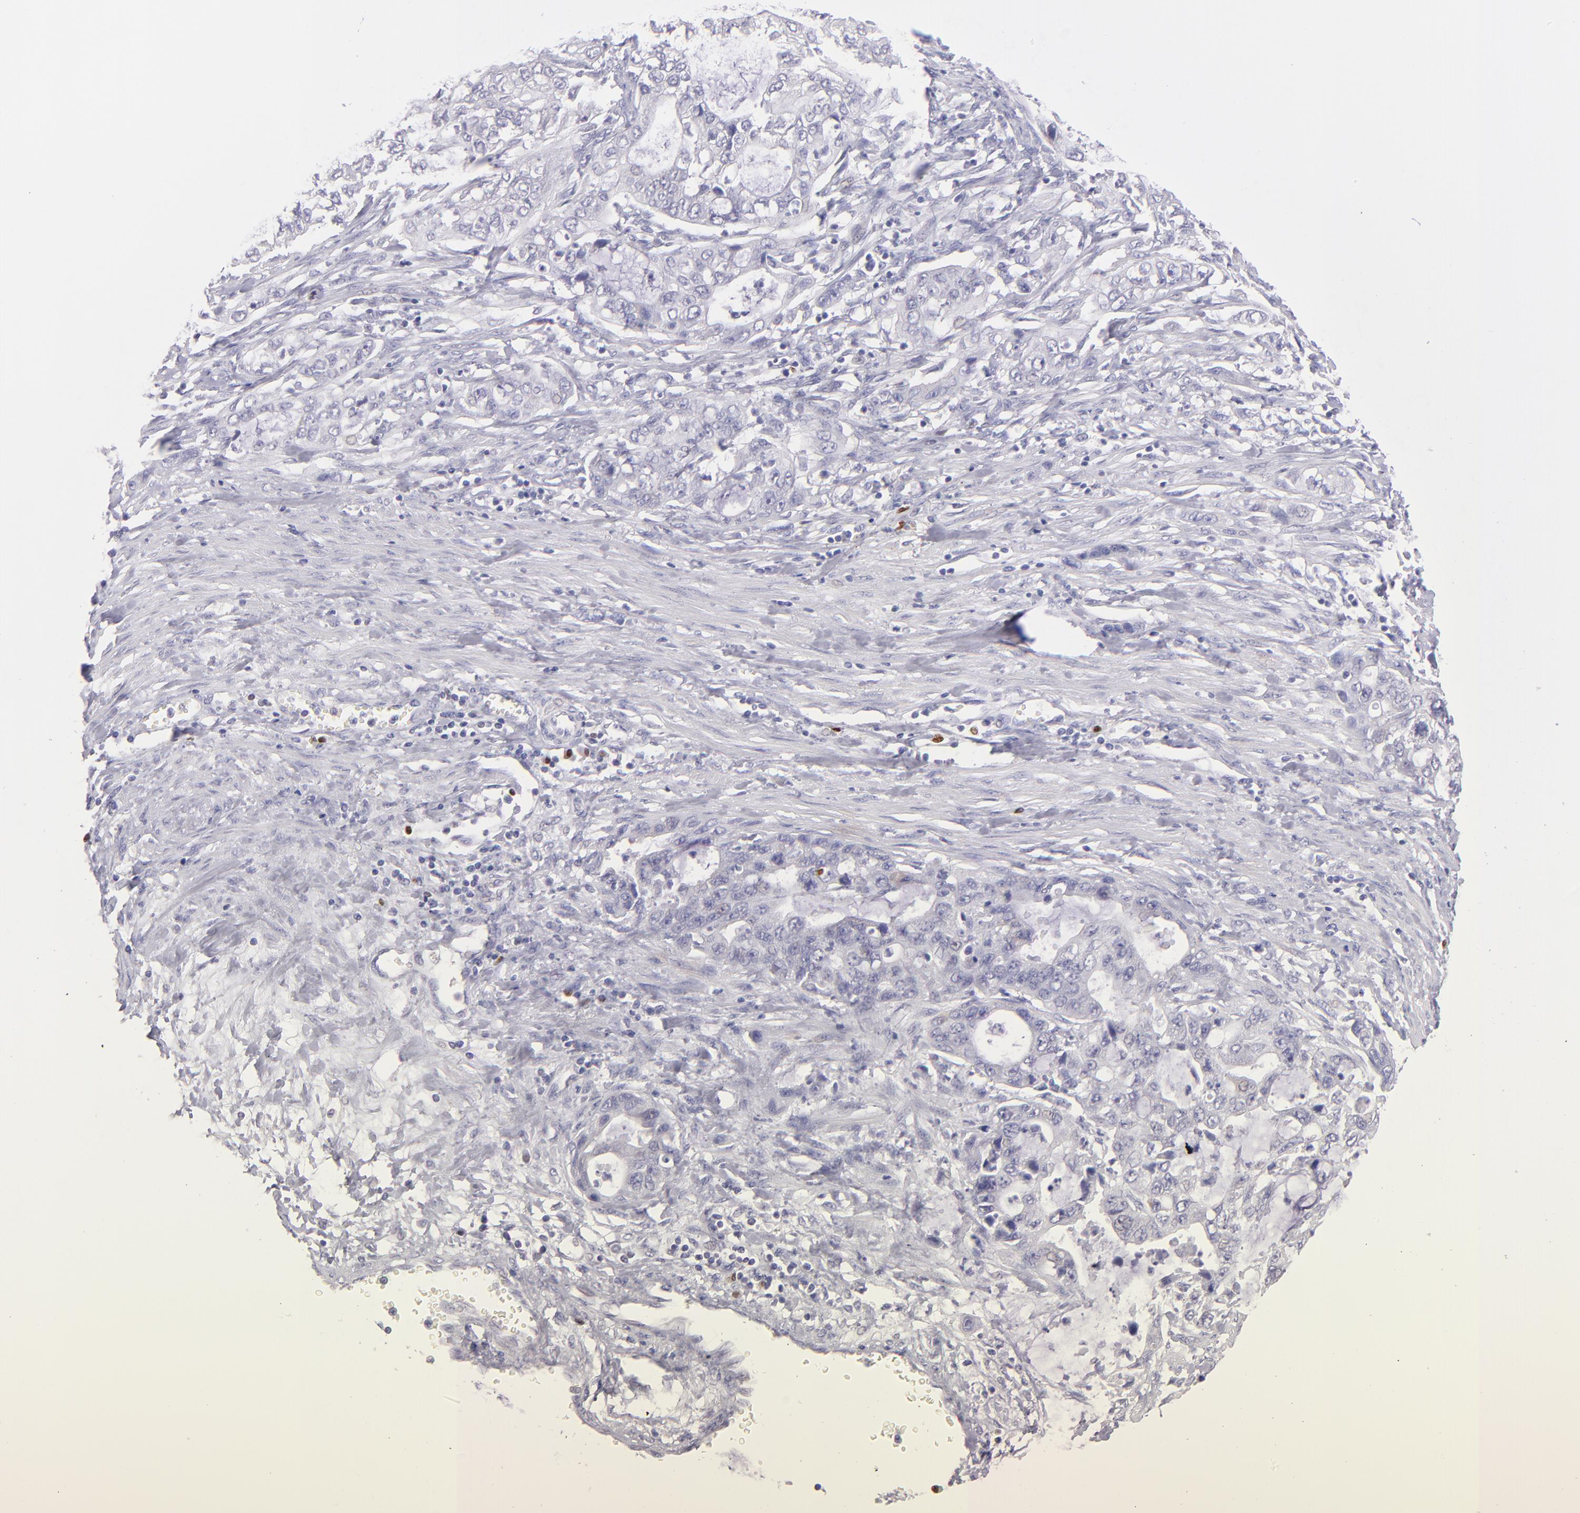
{"staining": {"intensity": "negative", "quantity": "none", "location": "none"}, "tissue": "stomach cancer", "cell_type": "Tumor cells", "image_type": "cancer", "snomed": [{"axis": "morphology", "description": "Adenocarcinoma, NOS"}, {"axis": "topography", "description": "Stomach, upper"}], "caption": "The photomicrograph demonstrates no significant expression in tumor cells of stomach adenocarcinoma.", "gene": "IRF8", "patient": {"sex": "female", "age": 52}}